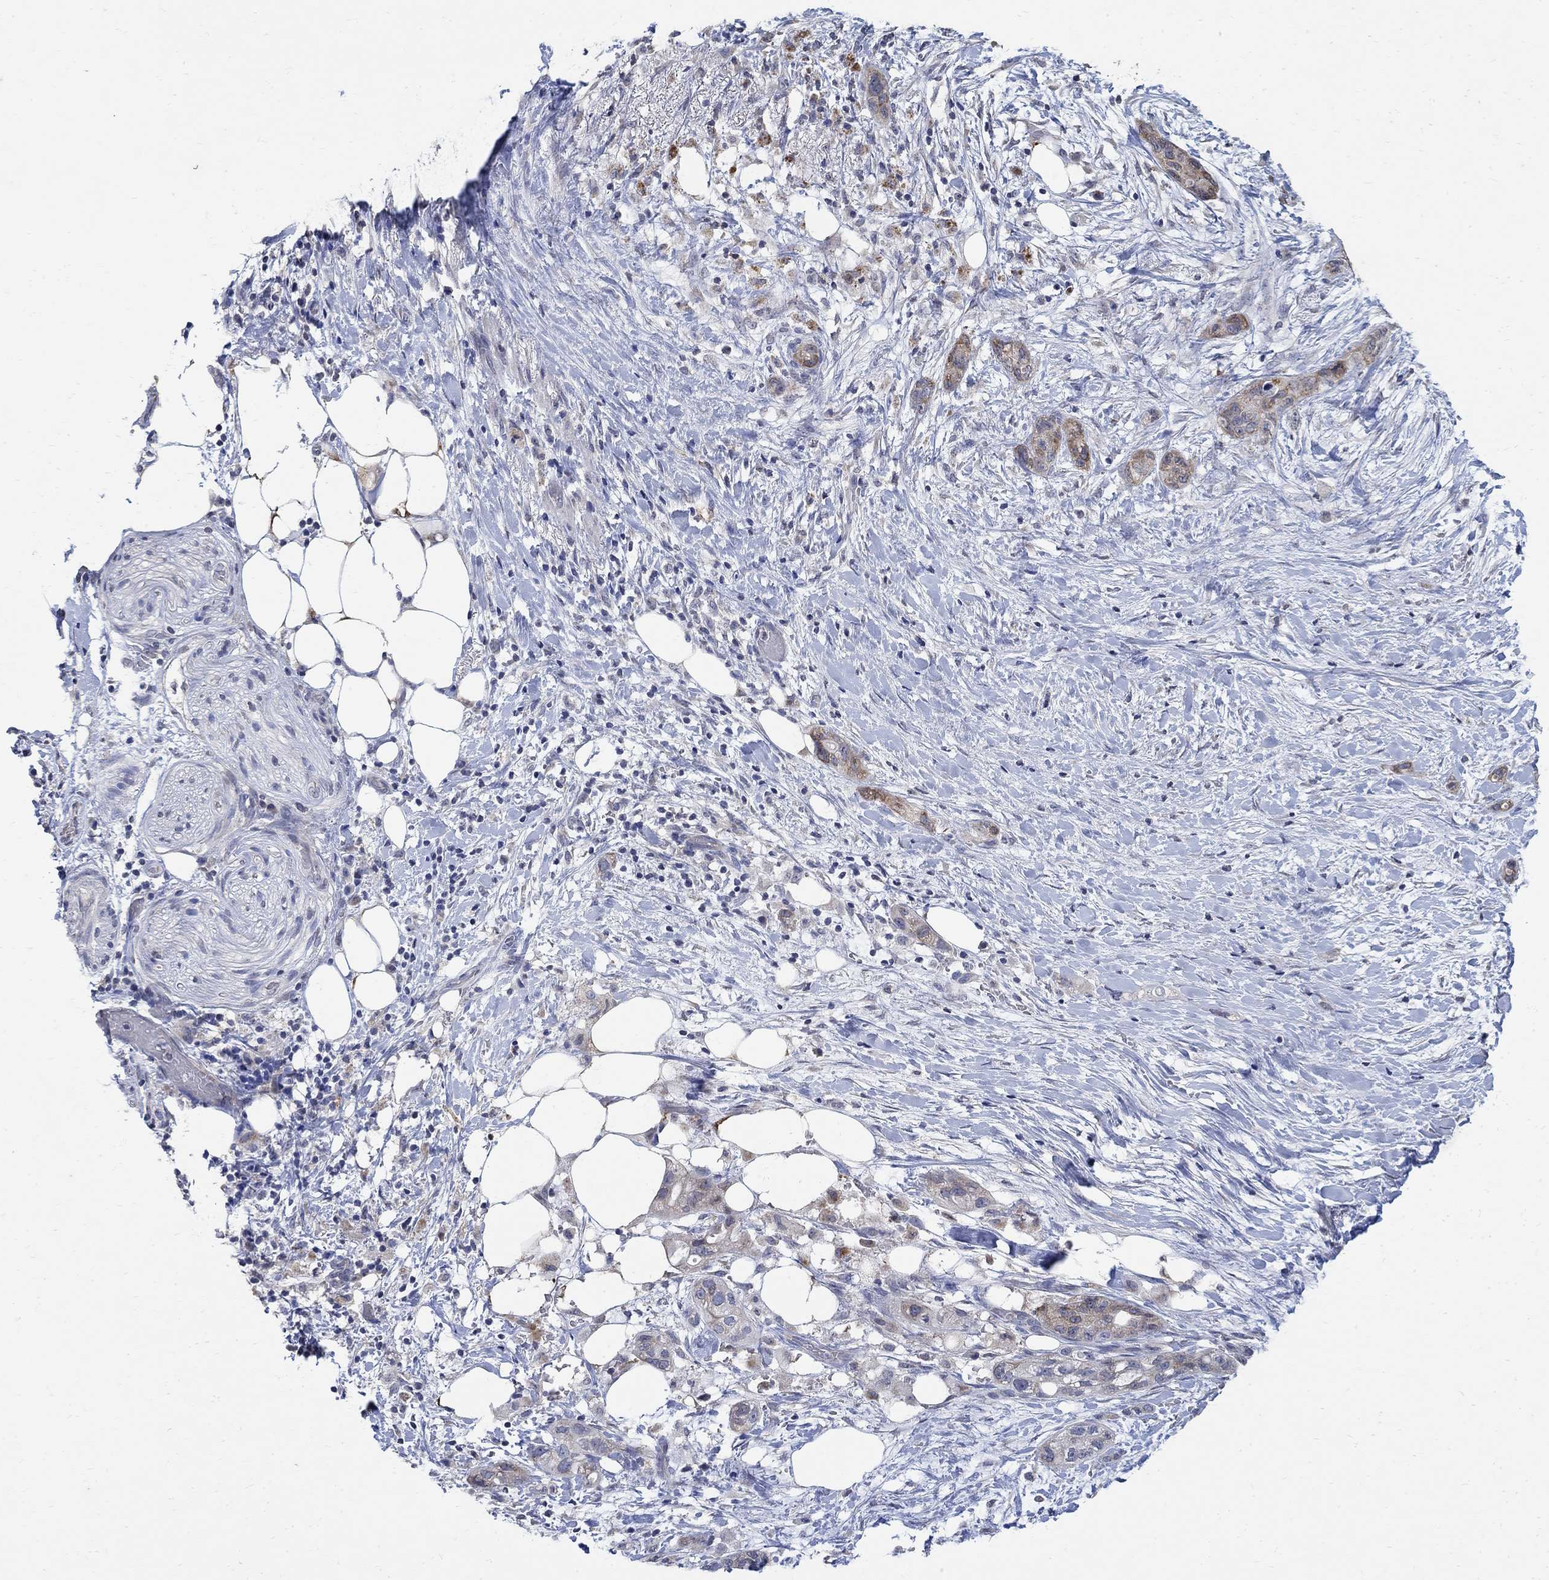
{"staining": {"intensity": "negative", "quantity": "none", "location": "none"}, "tissue": "pancreatic cancer", "cell_type": "Tumor cells", "image_type": "cancer", "snomed": [{"axis": "morphology", "description": "Adenocarcinoma, NOS"}, {"axis": "topography", "description": "Pancreas"}], "caption": "This is an immunohistochemistry photomicrograph of pancreatic adenocarcinoma. There is no expression in tumor cells.", "gene": "TMEM169", "patient": {"sex": "female", "age": 72}}